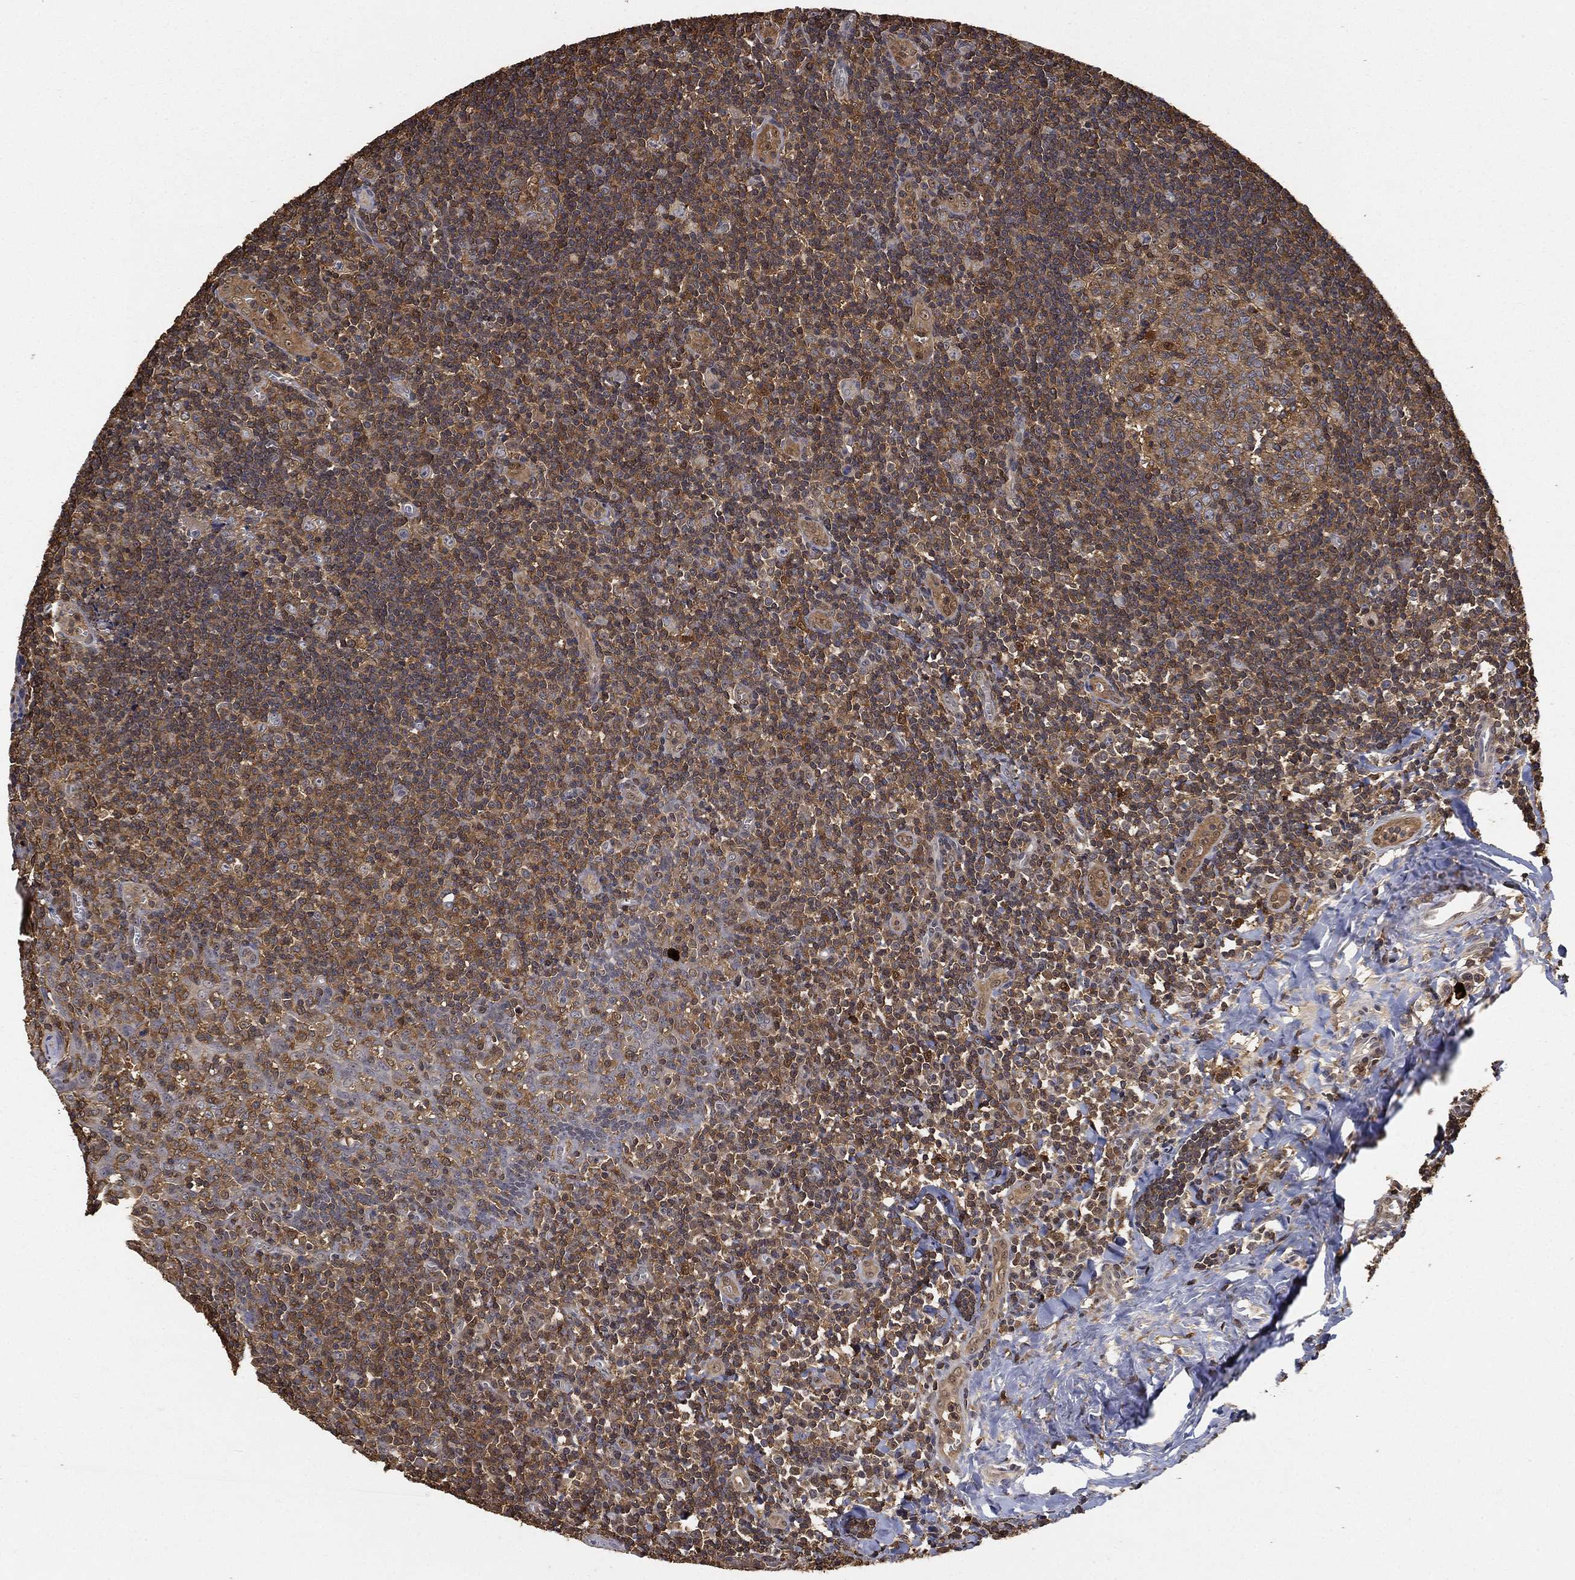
{"staining": {"intensity": "moderate", "quantity": "25%-75%", "location": "cytoplasmic/membranous"}, "tissue": "tonsil", "cell_type": "Germinal center cells", "image_type": "normal", "snomed": [{"axis": "morphology", "description": "Normal tissue, NOS"}, {"axis": "morphology", "description": "Inflammation, NOS"}, {"axis": "topography", "description": "Tonsil"}], "caption": "Tonsil stained with DAB immunohistochemistry demonstrates medium levels of moderate cytoplasmic/membranous staining in approximately 25%-75% of germinal center cells.", "gene": "CRYL1", "patient": {"sex": "female", "age": 31}}